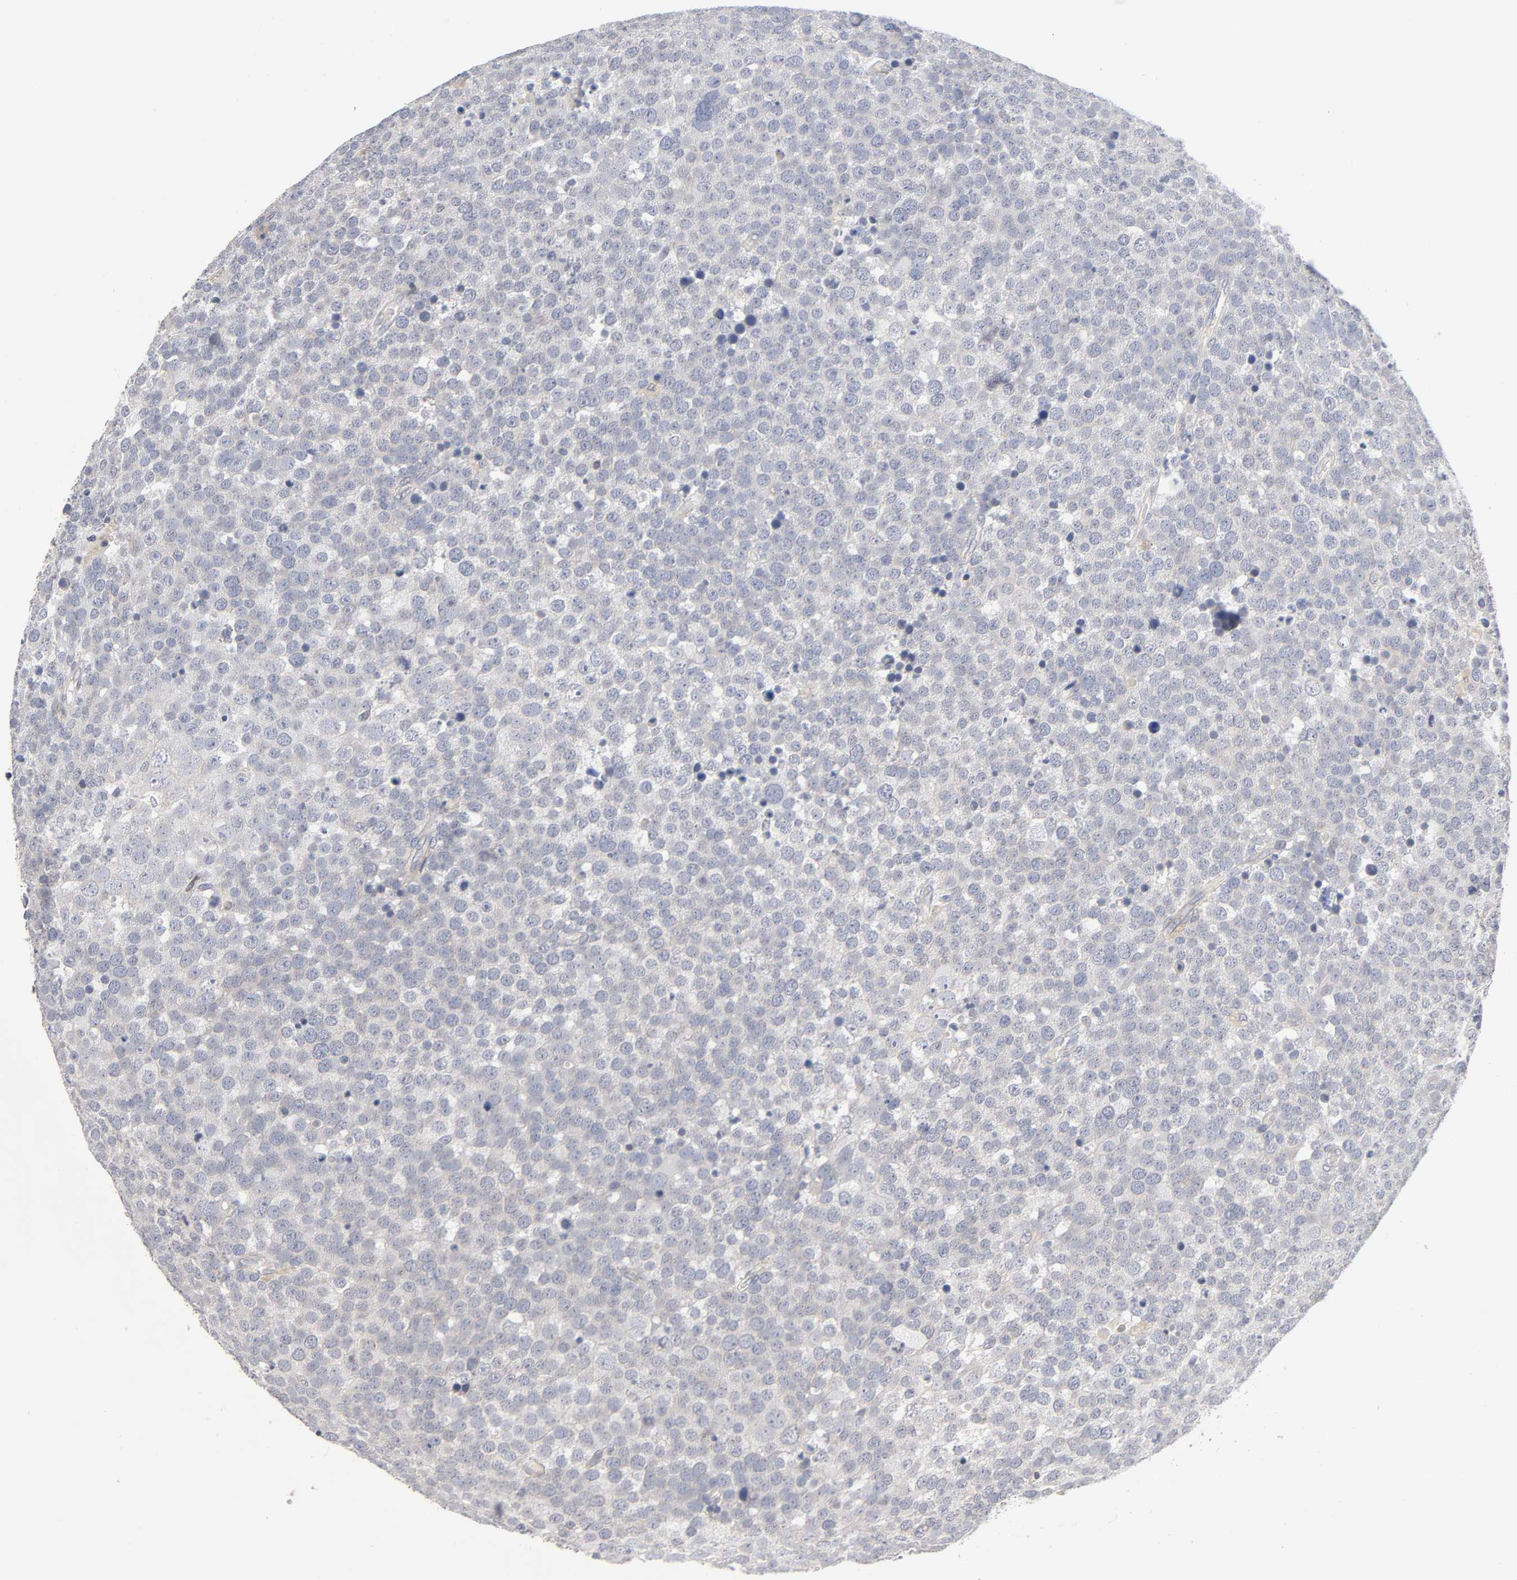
{"staining": {"intensity": "negative", "quantity": "none", "location": "none"}, "tissue": "testis cancer", "cell_type": "Tumor cells", "image_type": "cancer", "snomed": [{"axis": "morphology", "description": "Seminoma, NOS"}, {"axis": "topography", "description": "Testis"}], "caption": "An immunohistochemistry image of seminoma (testis) is shown. There is no staining in tumor cells of seminoma (testis).", "gene": "IL4R", "patient": {"sex": "male", "age": 71}}